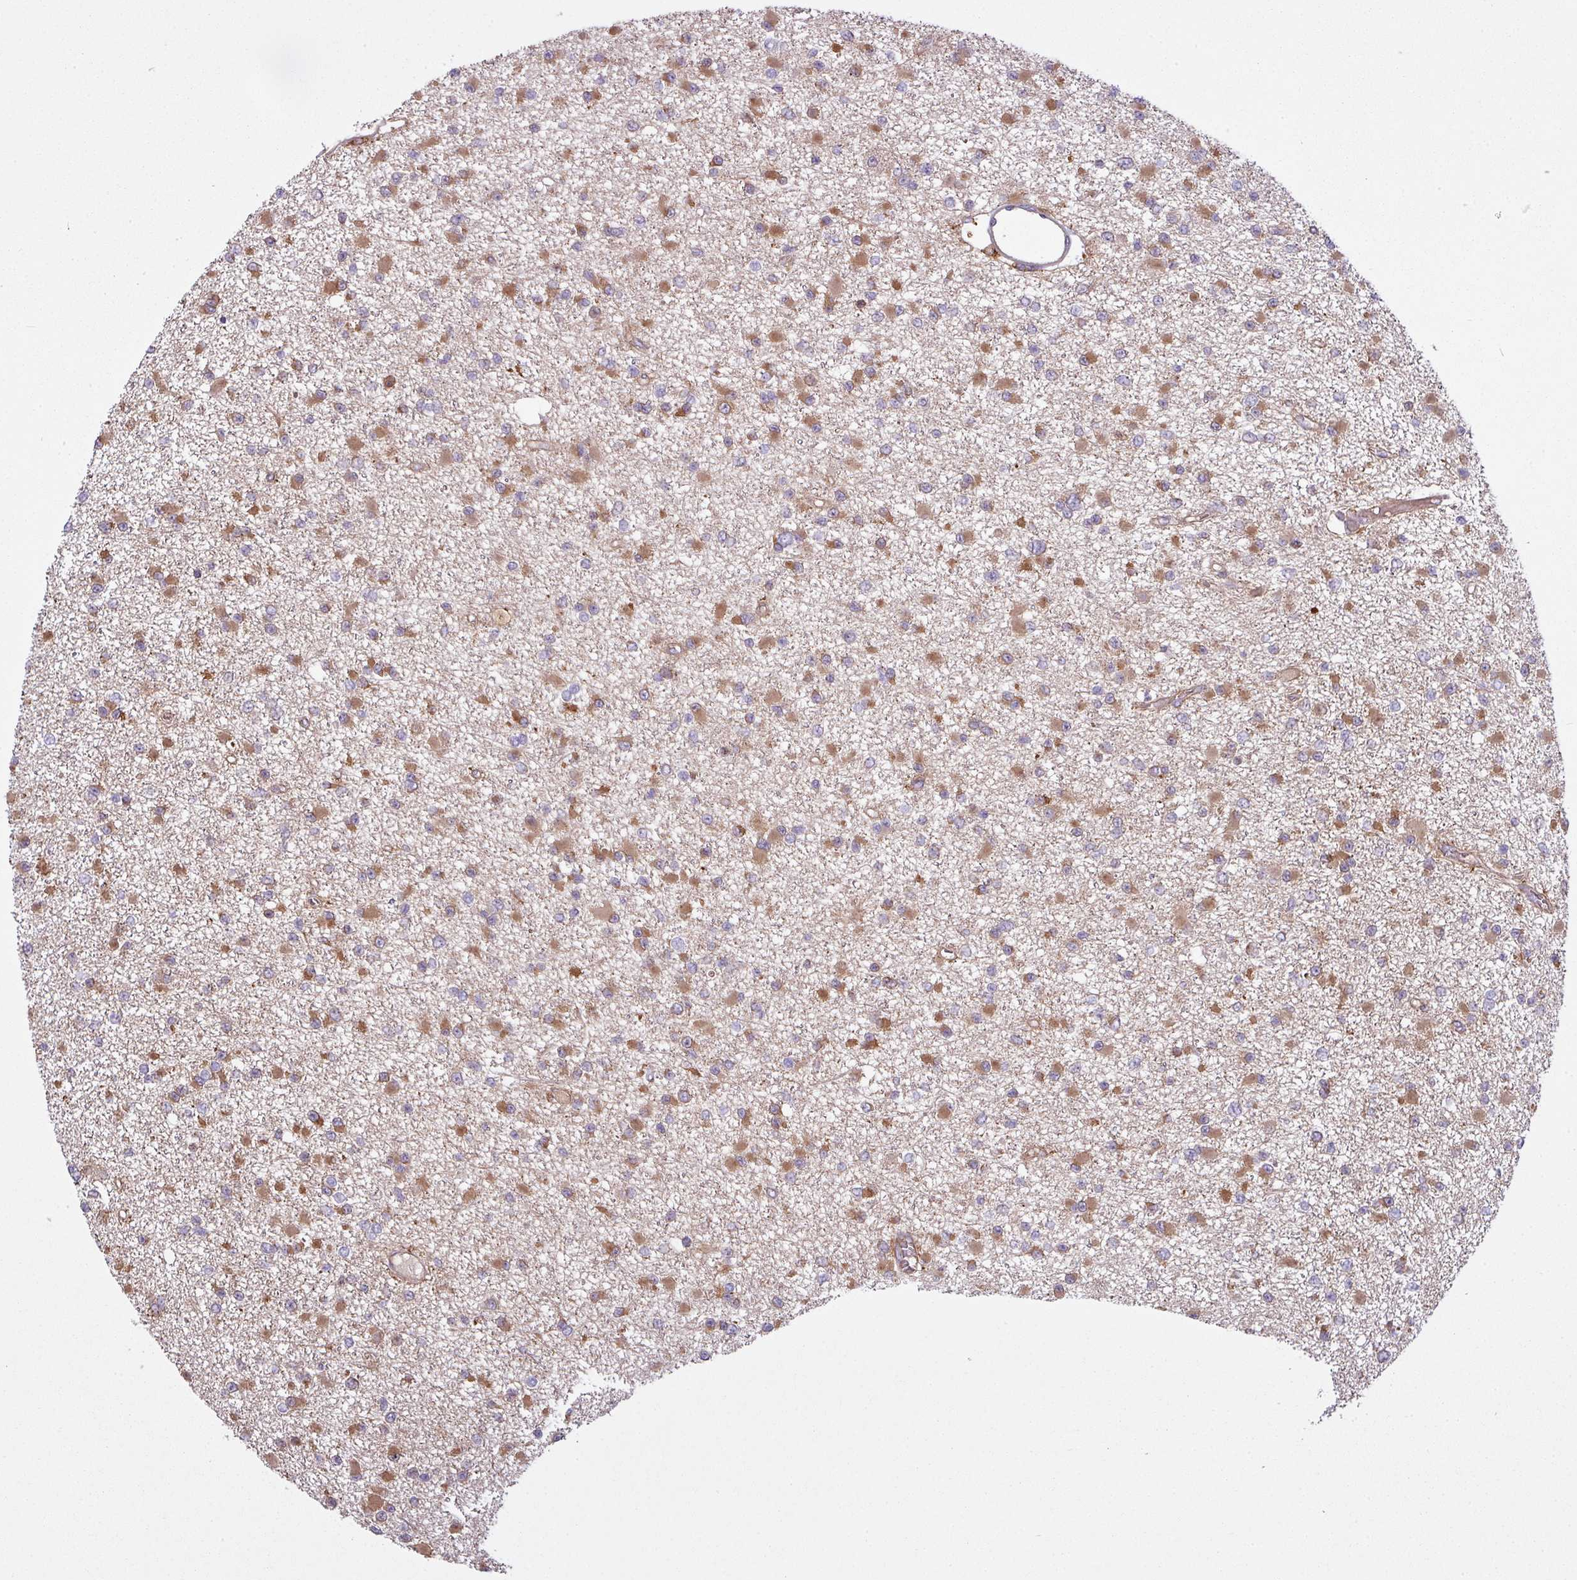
{"staining": {"intensity": "moderate", "quantity": ">75%", "location": "cytoplasmic/membranous"}, "tissue": "glioma", "cell_type": "Tumor cells", "image_type": "cancer", "snomed": [{"axis": "morphology", "description": "Glioma, malignant, Low grade"}, {"axis": "topography", "description": "Brain"}], "caption": "This is an image of immunohistochemistry staining of malignant low-grade glioma, which shows moderate expression in the cytoplasmic/membranous of tumor cells.", "gene": "SNRNP25", "patient": {"sex": "female", "age": 22}}